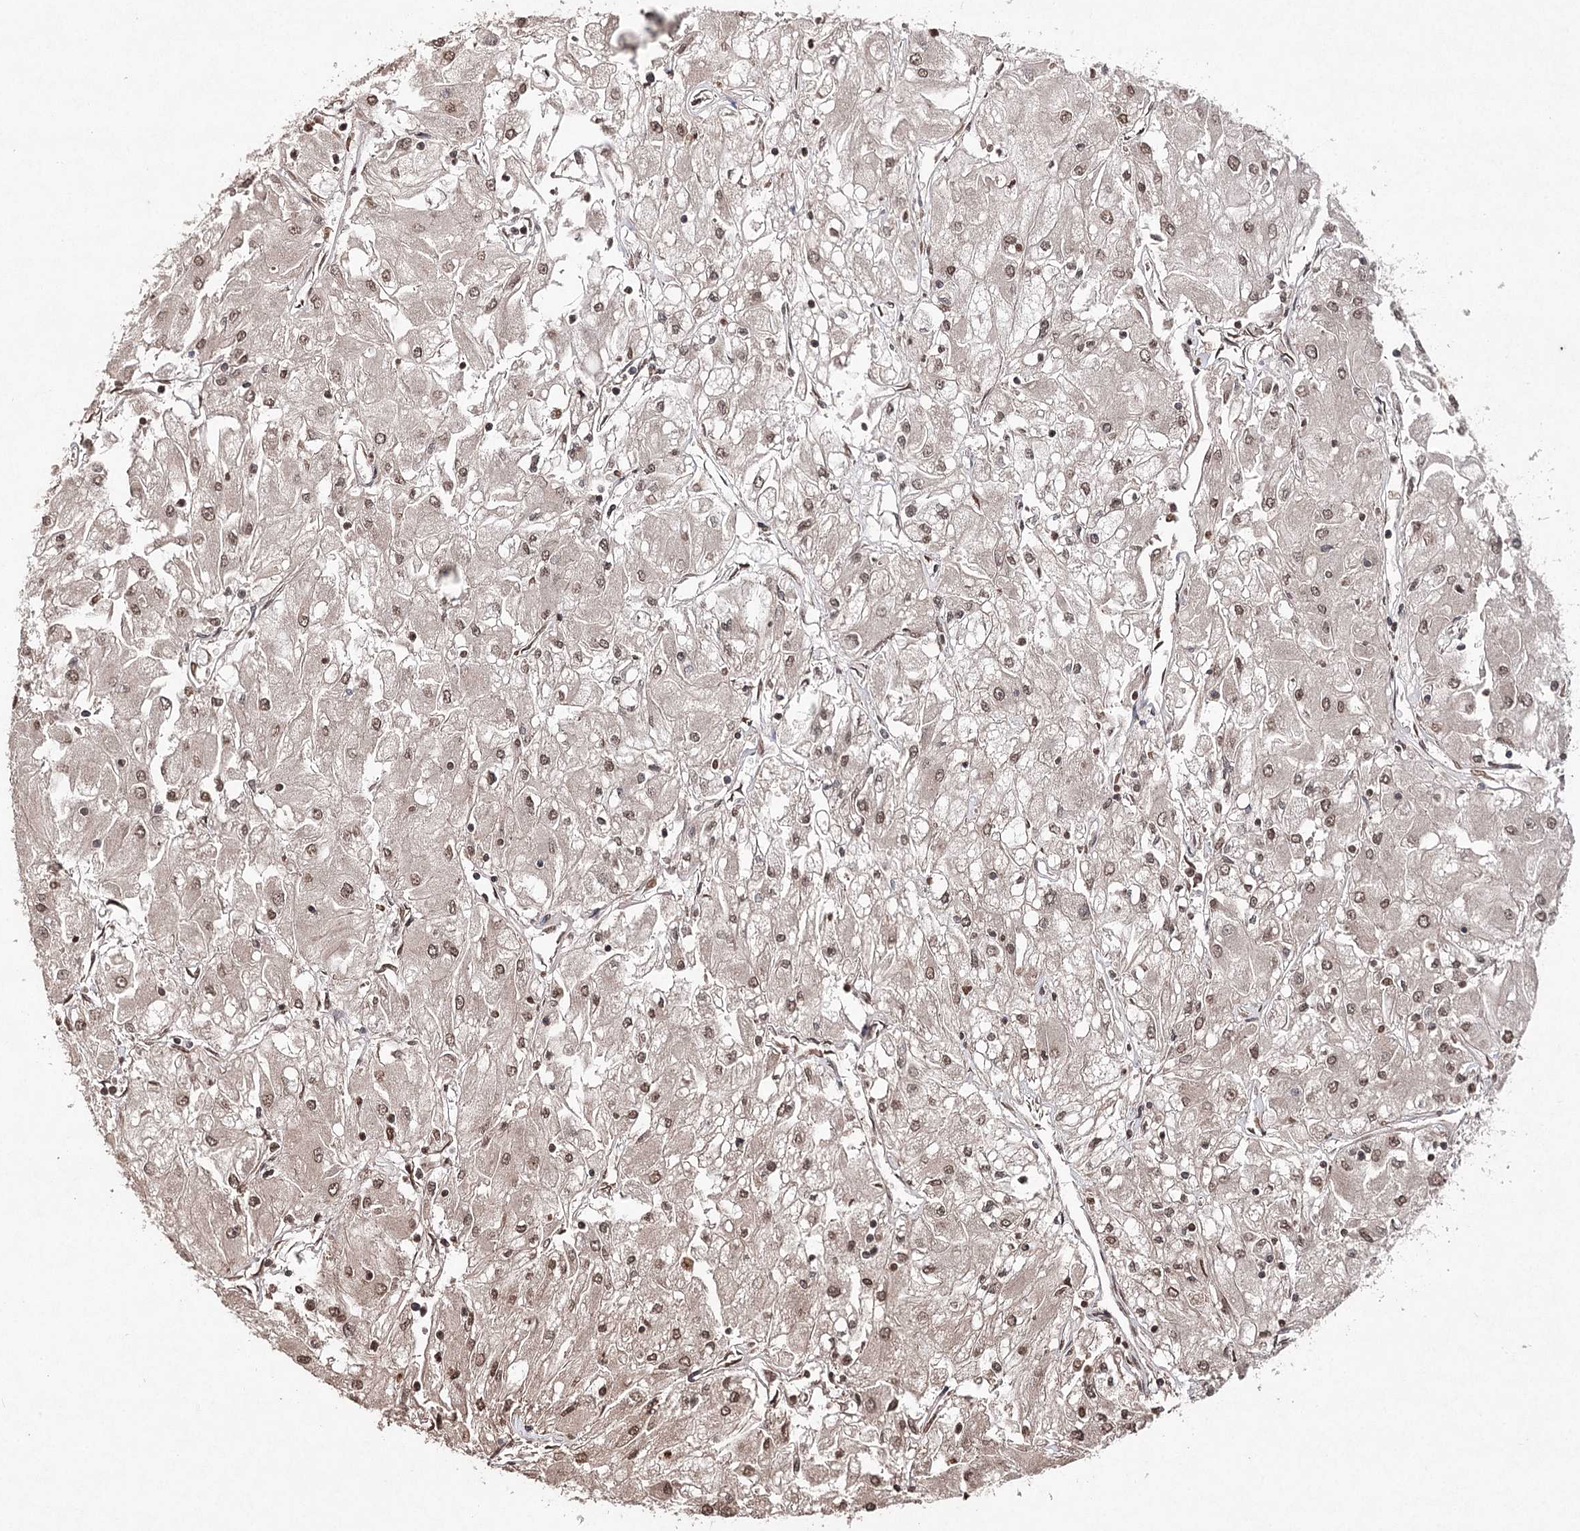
{"staining": {"intensity": "moderate", "quantity": ">75%", "location": "nuclear"}, "tissue": "renal cancer", "cell_type": "Tumor cells", "image_type": "cancer", "snomed": [{"axis": "morphology", "description": "Adenocarcinoma, NOS"}, {"axis": "topography", "description": "Kidney"}], "caption": "Human renal cancer stained with a protein marker exhibits moderate staining in tumor cells.", "gene": "ATG14", "patient": {"sex": "male", "age": 80}}